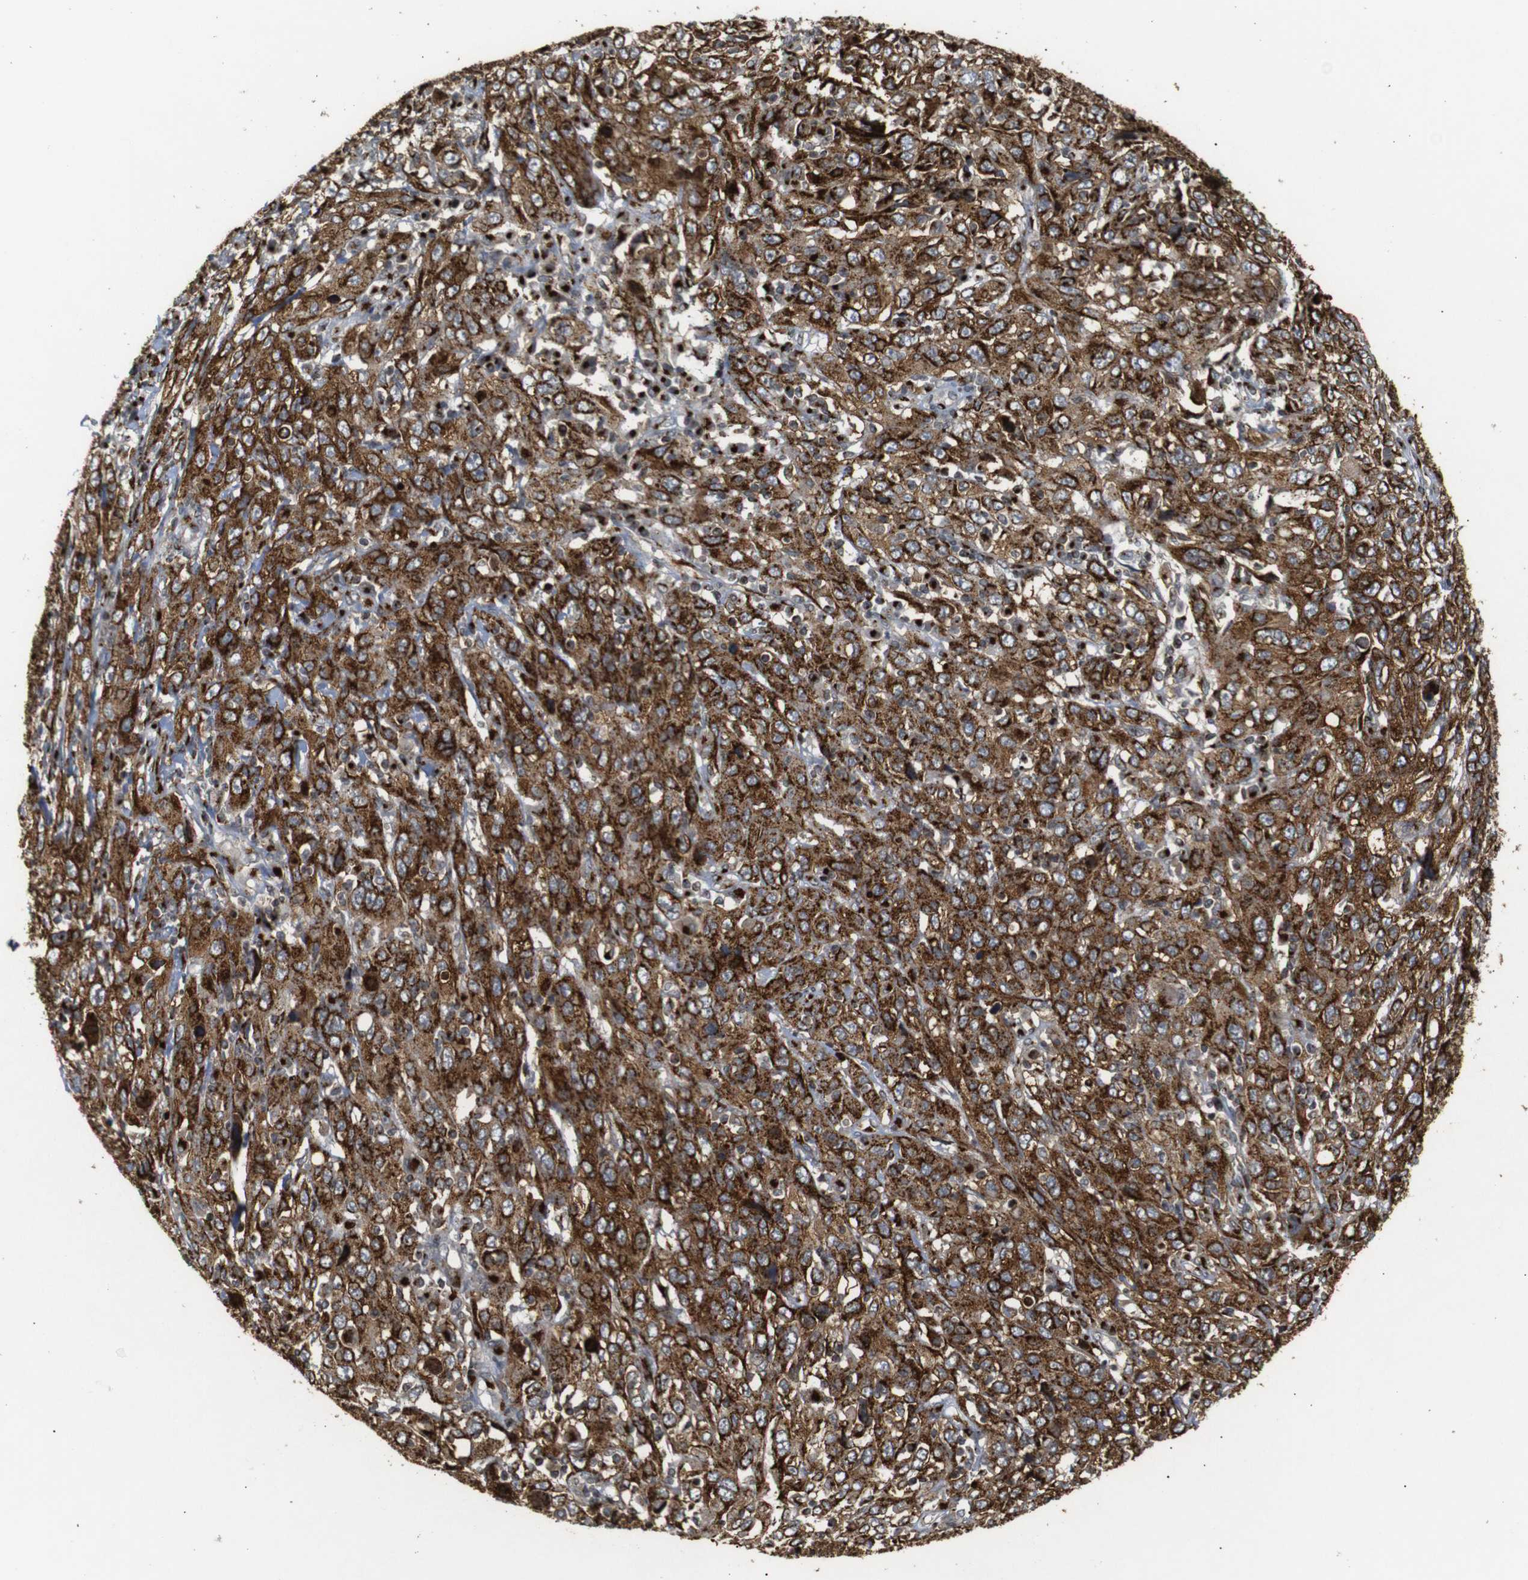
{"staining": {"intensity": "strong", "quantity": ">75%", "location": "cytoplasmic/membranous"}, "tissue": "cervical cancer", "cell_type": "Tumor cells", "image_type": "cancer", "snomed": [{"axis": "morphology", "description": "Squamous cell carcinoma, NOS"}, {"axis": "topography", "description": "Cervix"}], "caption": "A high amount of strong cytoplasmic/membranous staining is present in about >75% of tumor cells in squamous cell carcinoma (cervical) tissue. (DAB IHC with brightfield microscopy, high magnification).", "gene": "TGOLN2", "patient": {"sex": "female", "age": 46}}